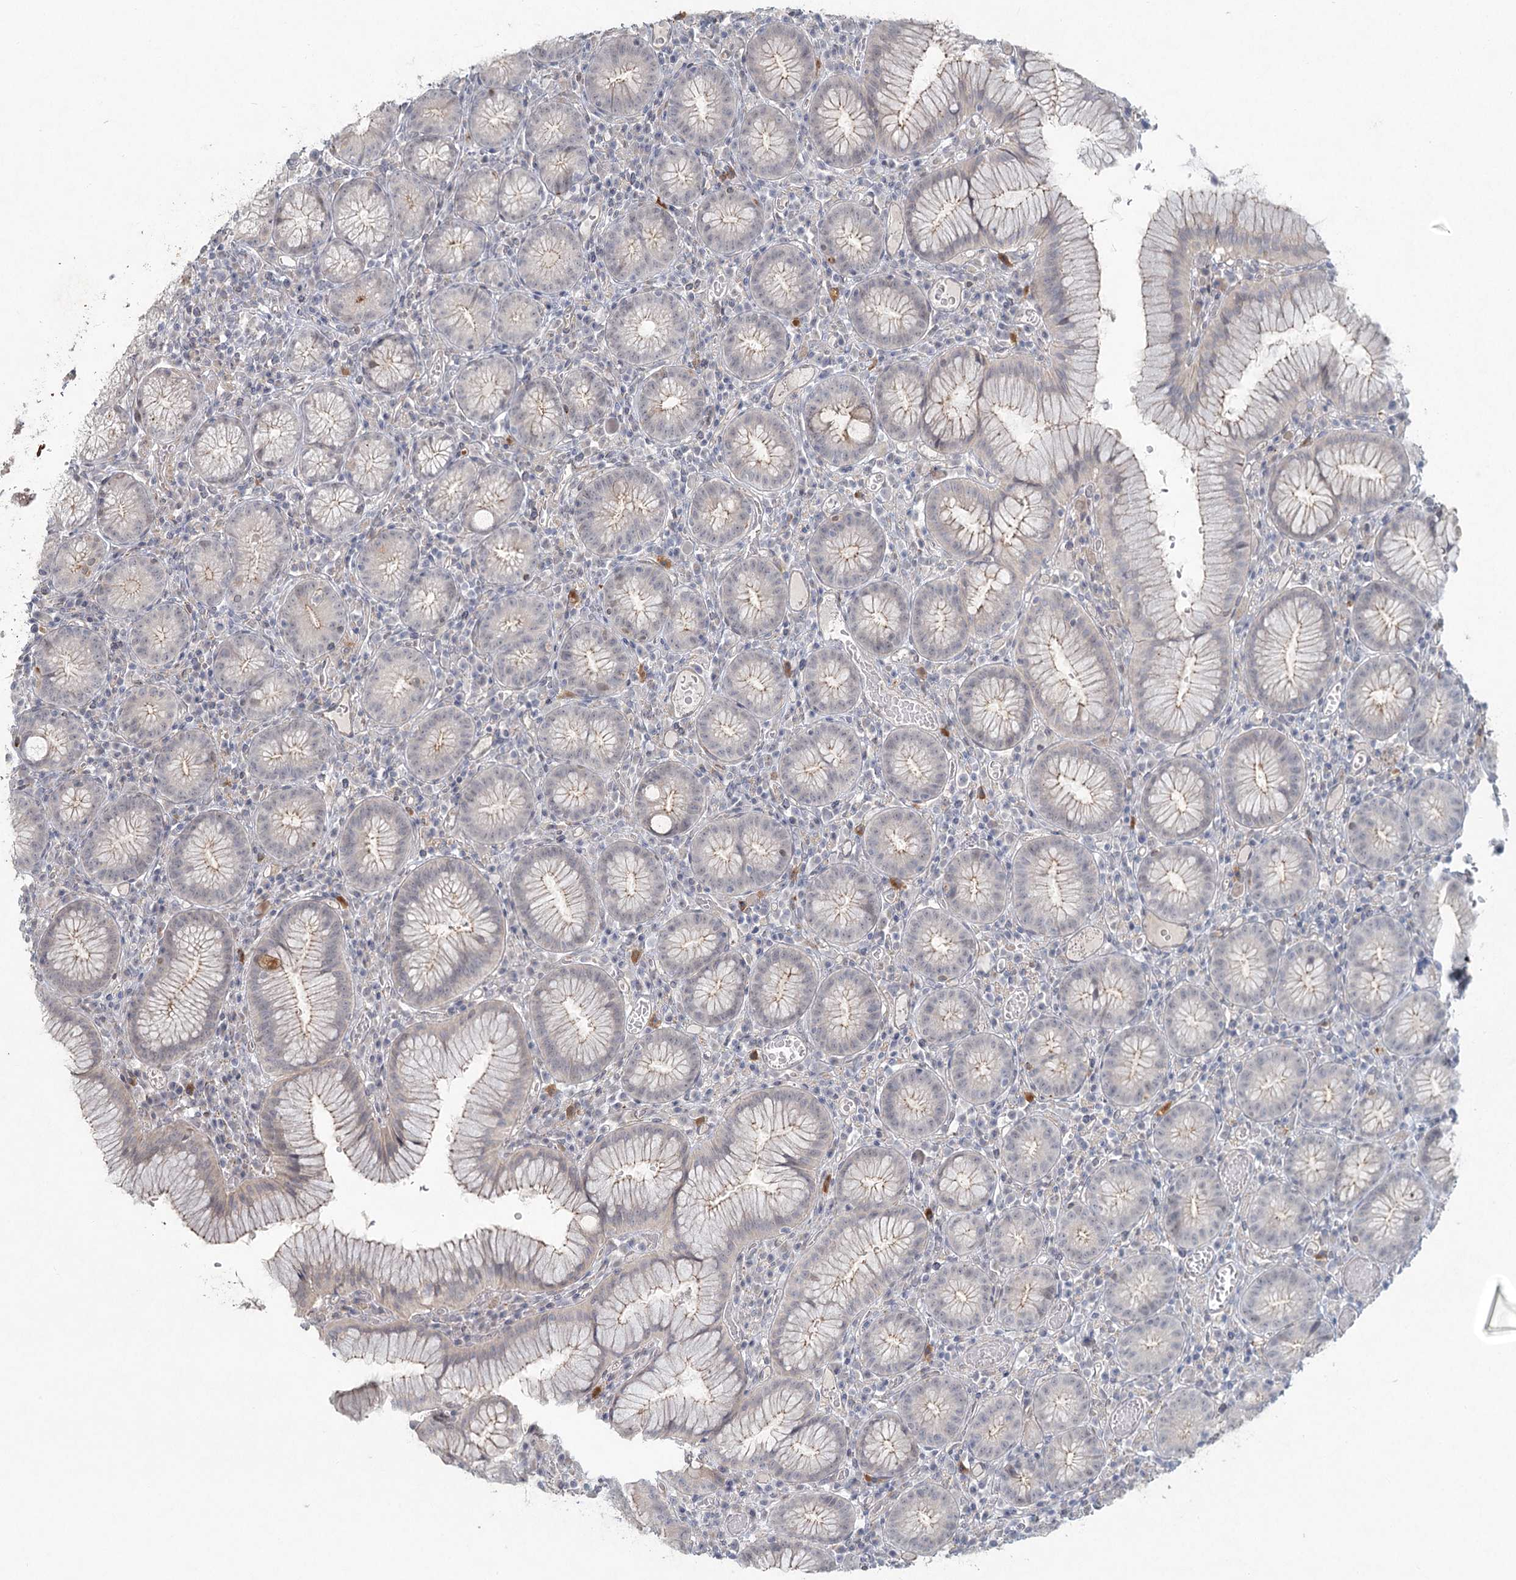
{"staining": {"intensity": "weak", "quantity": "<25%", "location": "cytoplasmic/membranous"}, "tissue": "stomach", "cell_type": "Glandular cells", "image_type": "normal", "snomed": [{"axis": "morphology", "description": "Normal tissue, NOS"}, {"axis": "topography", "description": "Stomach"}], "caption": "DAB (3,3'-diaminobenzidine) immunohistochemical staining of normal human stomach reveals no significant positivity in glandular cells. The staining was performed using DAB to visualize the protein expression in brown, while the nuclei were stained in blue with hematoxylin (Magnification: 20x).", "gene": "LRP2BP", "patient": {"sex": "male", "age": 55}}